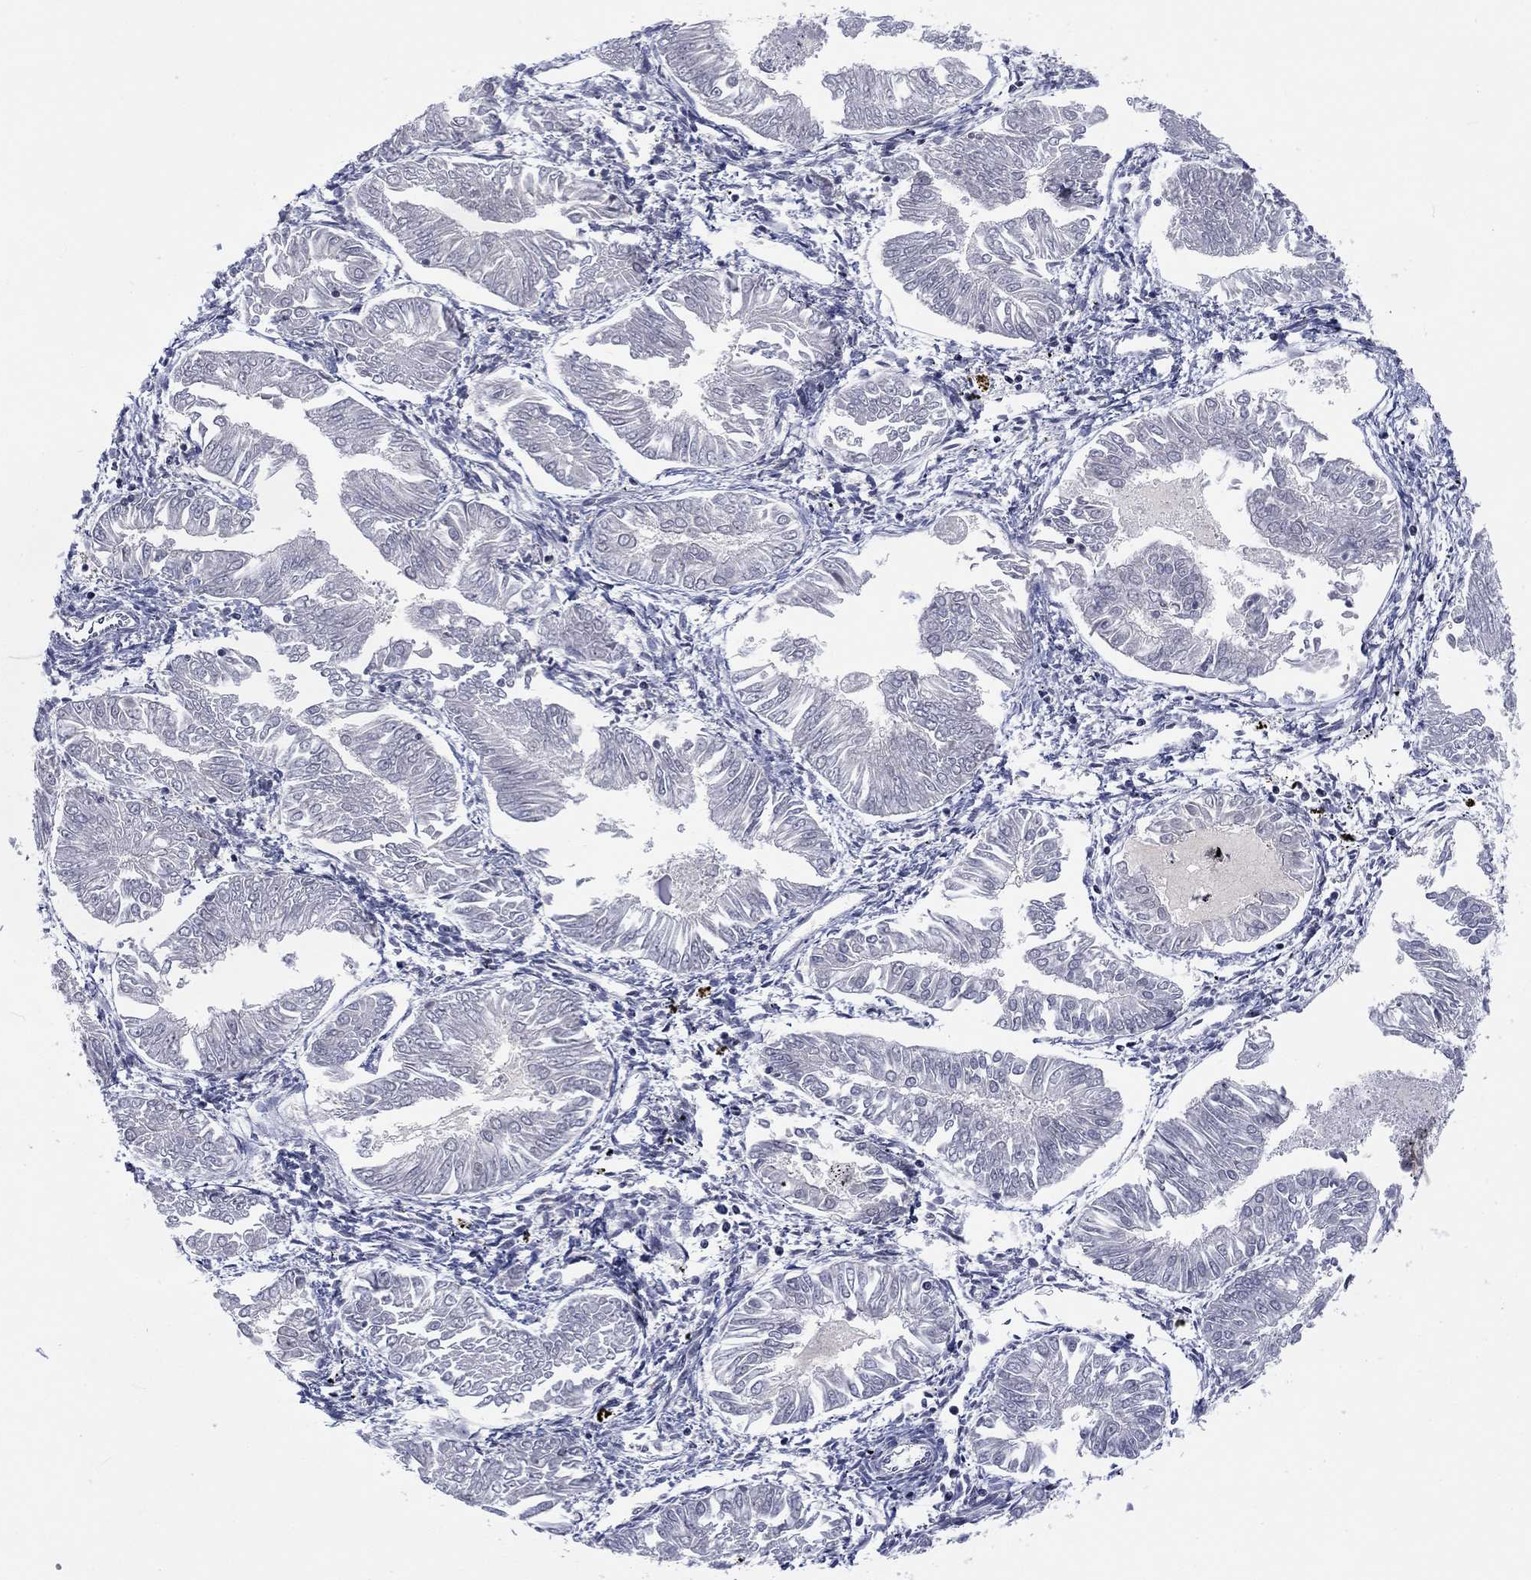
{"staining": {"intensity": "negative", "quantity": "none", "location": "none"}, "tissue": "endometrial cancer", "cell_type": "Tumor cells", "image_type": "cancer", "snomed": [{"axis": "morphology", "description": "Adenocarcinoma, NOS"}, {"axis": "topography", "description": "Endometrium"}], "caption": "Protein analysis of adenocarcinoma (endometrial) reveals no significant staining in tumor cells. (Stains: DAB (3,3'-diaminobenzidine) immunohistochemistry with hematoxylin counter stain, Microscopy: brightfield microscopy at high magnification).", "gene": "FYTTD1", "patient": {"sex": "female", "age": 53}}